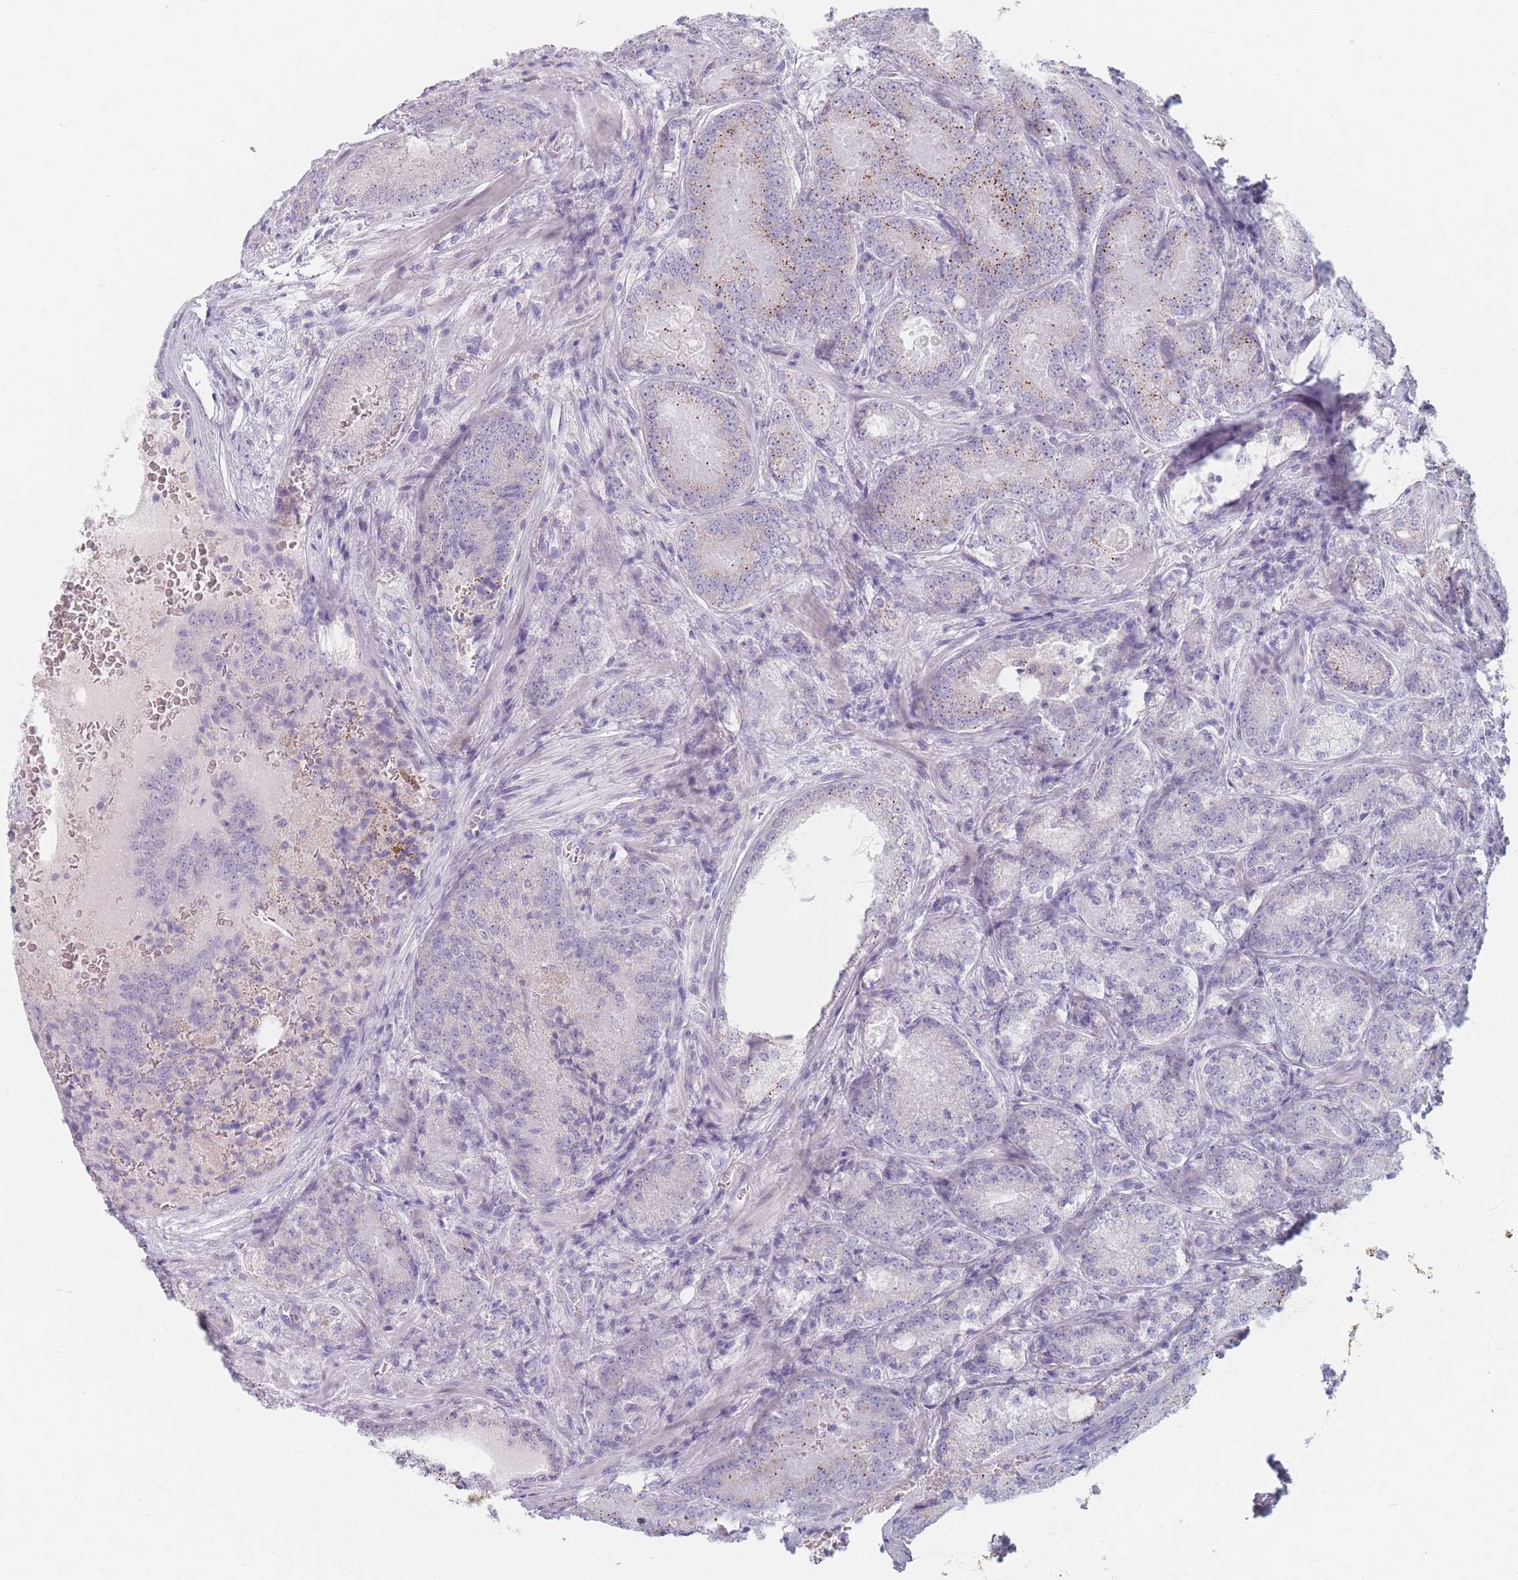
{"staining": {"intensity": "moderate", "quantity": "<25%", "location": "cytoplasmic/membranous"}, "tissue": "prostate cancer", "cell_type": "Tumor cells", "image_type": "cancer", "snomed": [{"axis": "morphology", "description": "Adenocarcinoma, High grade"}, {"axis": "topography", "description": "Prostate"}], "caption": "An immunohistochemistry (IHC) micrograph of tumor tissue is shown. Protein staining in brown shows moderate cytoplasmic/membranous positivity in prostate cancer within tumor cells.", "gene": "PIGM", "patient": {"sex": "male", "age": 63}}